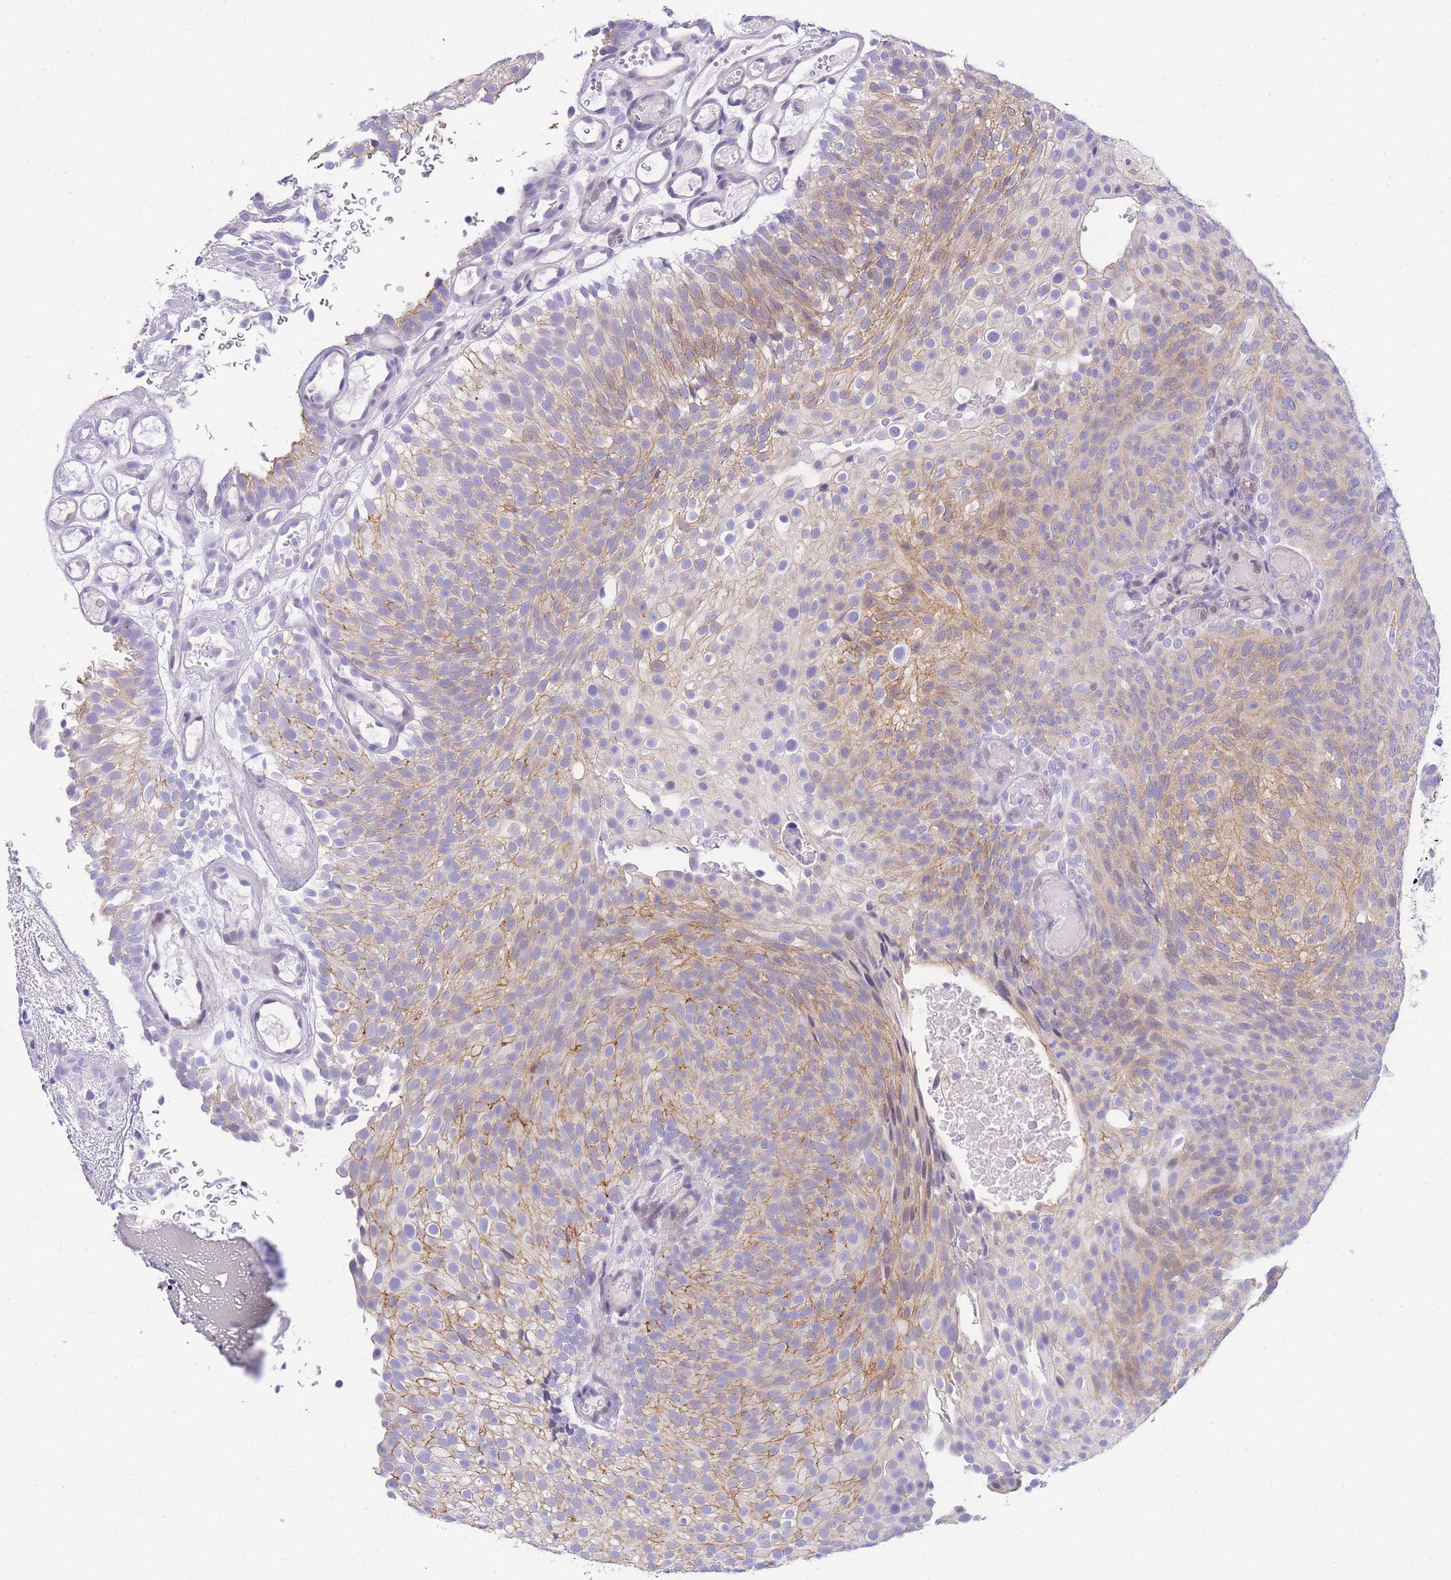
{"staining": {"intensity": "moderate", "quantity": "25%-75%", "location": "cytoplasmic/membranous"}, "tissue": "urothelial cancer", "cell_type": "Tumor cells", "image_type": "cancer", "snomed": [{"axis": "morphology", "description": "Urothelial carcinoma, Low grade"}, {"axis": "topography", "description": "Urinary bladder"}], "caption": "Tumor cells show moderate cytoplasmic/membranous positivity in approximately 25%-75% of cells in low-grade urothelial carcinoma. (brown staining indicates protein expression, while blue staining denotes nuclei).", "gene": "TIFAB", "patient": {"sex": "male", "age": 78}}